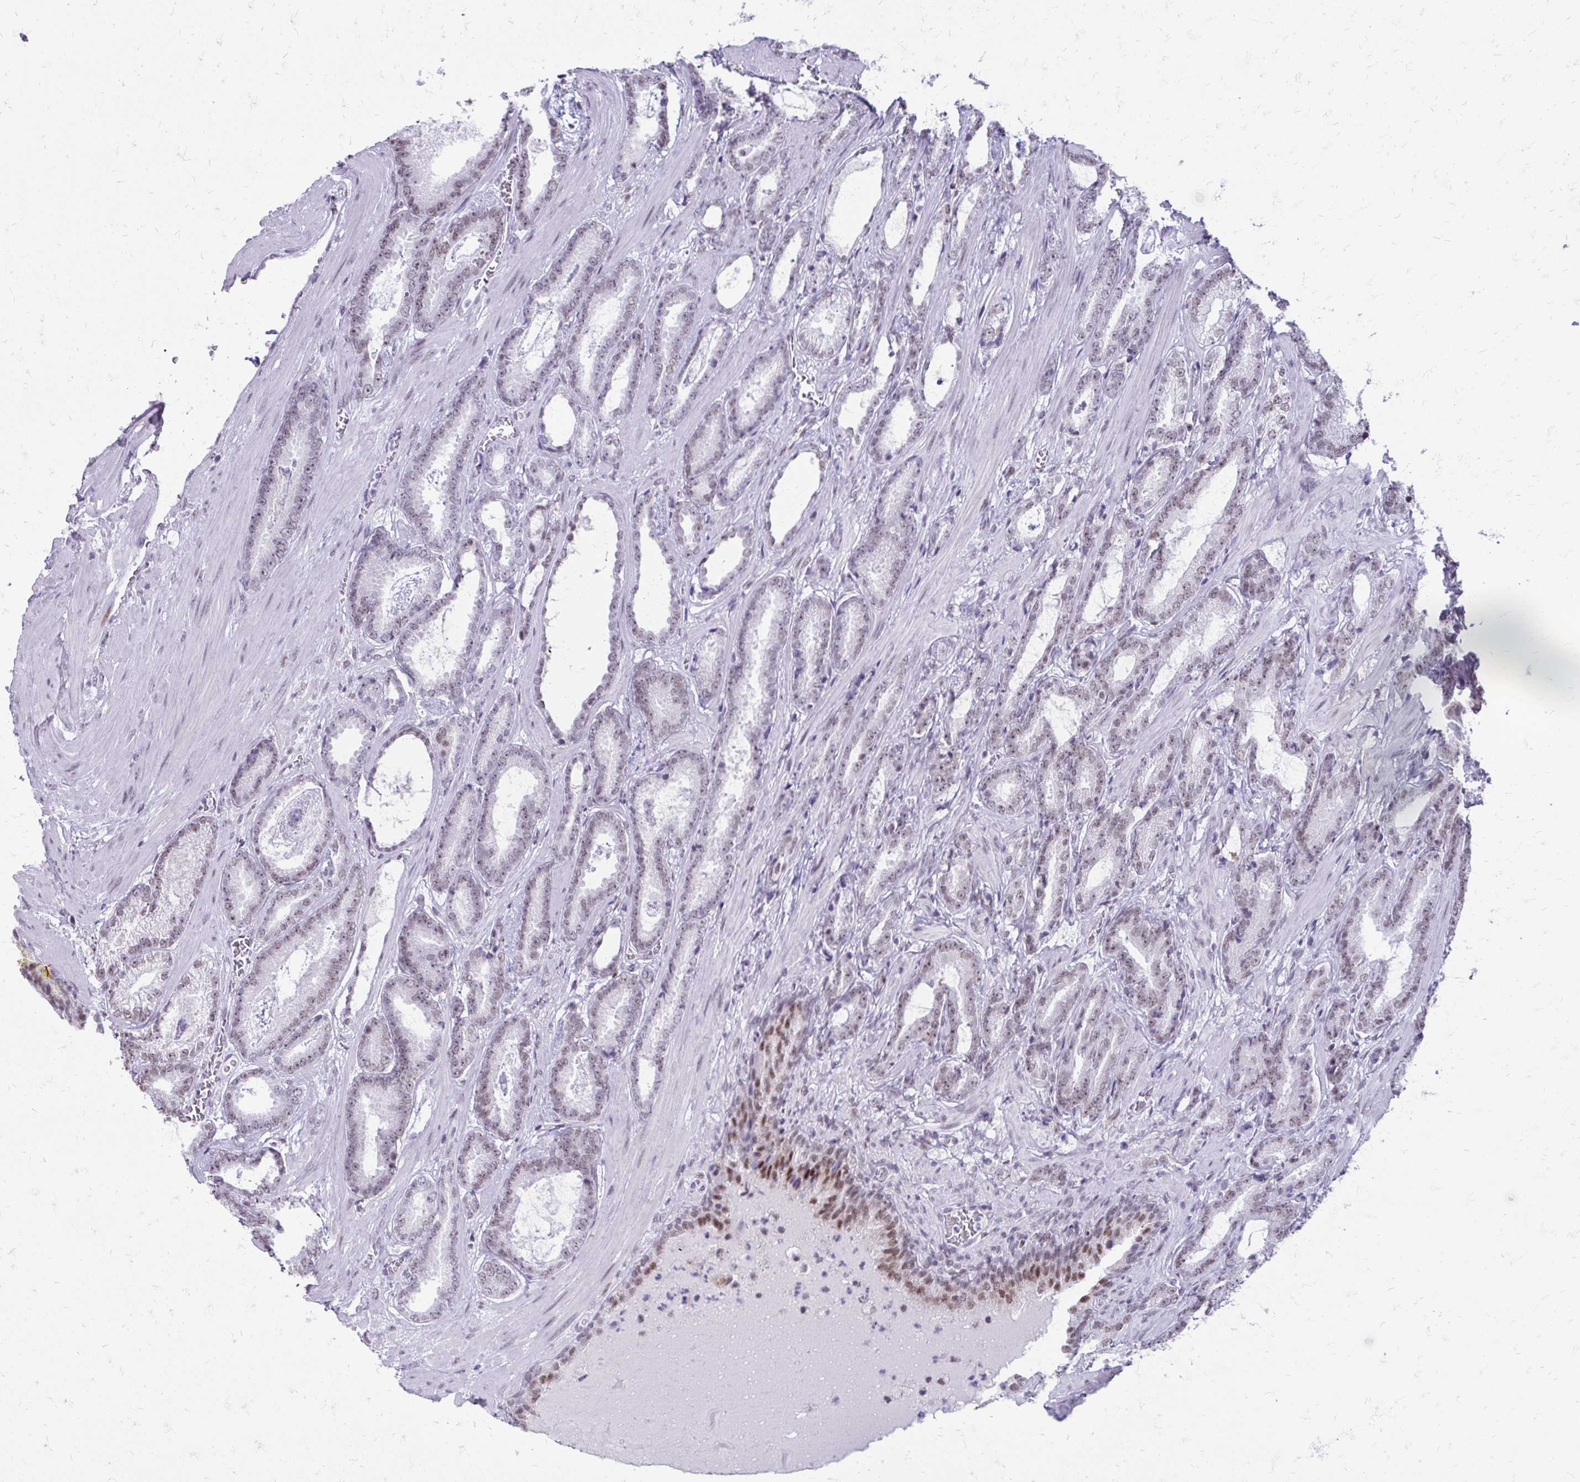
{"staining": {"intensity": "weak", "quantity": "<25%", "location": "nuclear"}, "tissue": "prostate cancer", "cell_type": "Tumor cells", "image_type": "cancer", "snomed": [{"axis": "morphology", "description": "Adenocarcinoma, High grade"}, {"axis": "topography", "description": "Prostate"}], "caption": "Immunohistochemistry (IHC) histopathology image of human prostate cancer (adenocarcinoma (high-grade)) stained for a protein (brown), which shows no staining in tumor cells.", "gene": "SS18", "patient": {"sex": "male", "age": 64}}